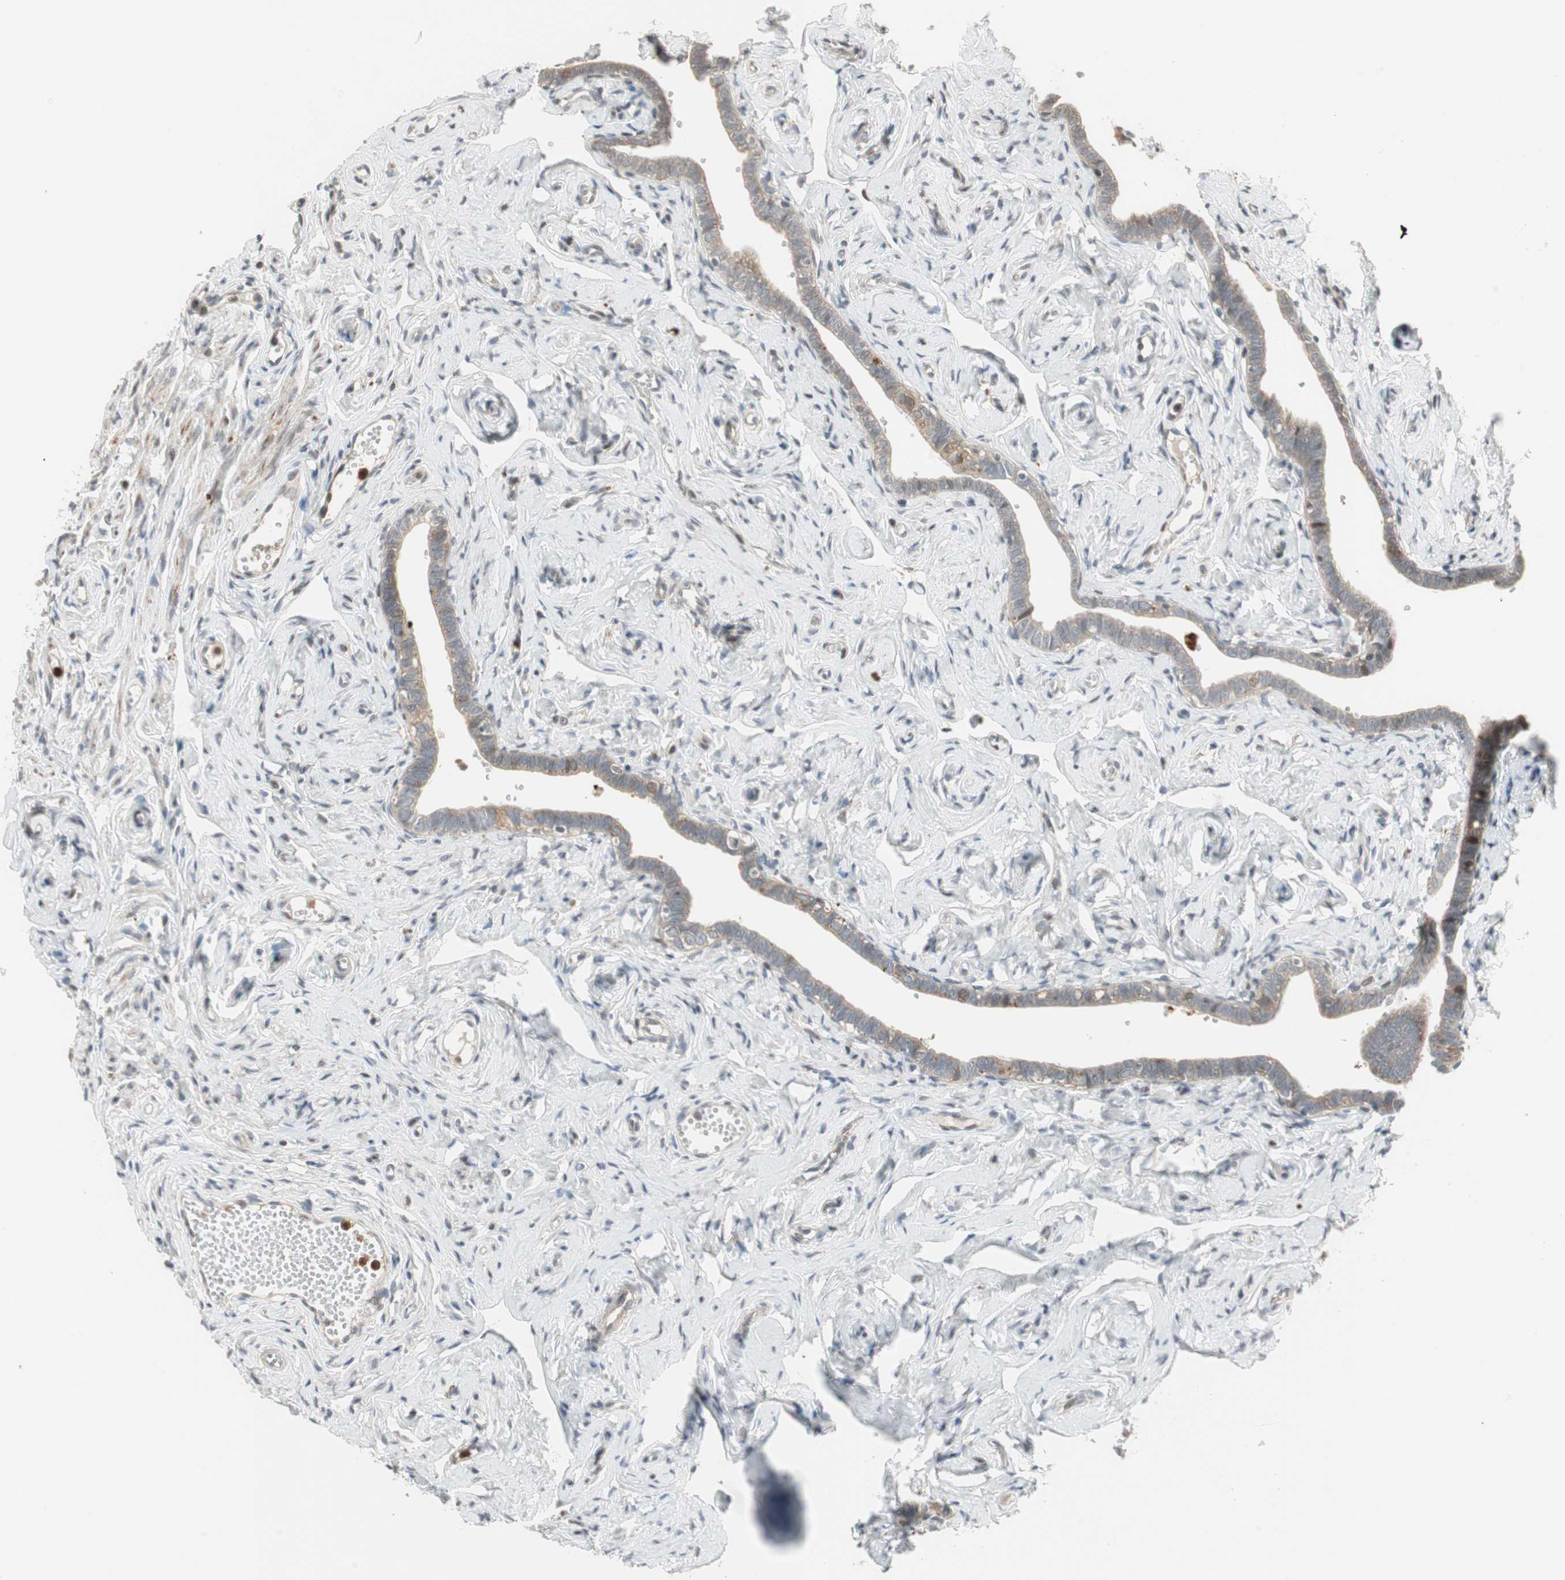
{"staining": {"intensity": "weak", "quantity": "25%-75%", "location": "cytoplasmic/membranous"}, "tissue": "fallopian tube", "cell_type": "Glandular cells", "image_type": "normal", "snomed": [{"axis": "morphology", "description": "Normal tissue, NOS"}, {"axis": "topography", "description": "Fallopian tube"}], "caption": "The histopathology image displays immunohistochemical staining of benign fallopian tube. There is weak cytoplasmic/membranous expression is appreciated in approximately 25%-75% of glandular cells.", "gene": "SNX4", "patient": {"sex": "female", "age": 71}}